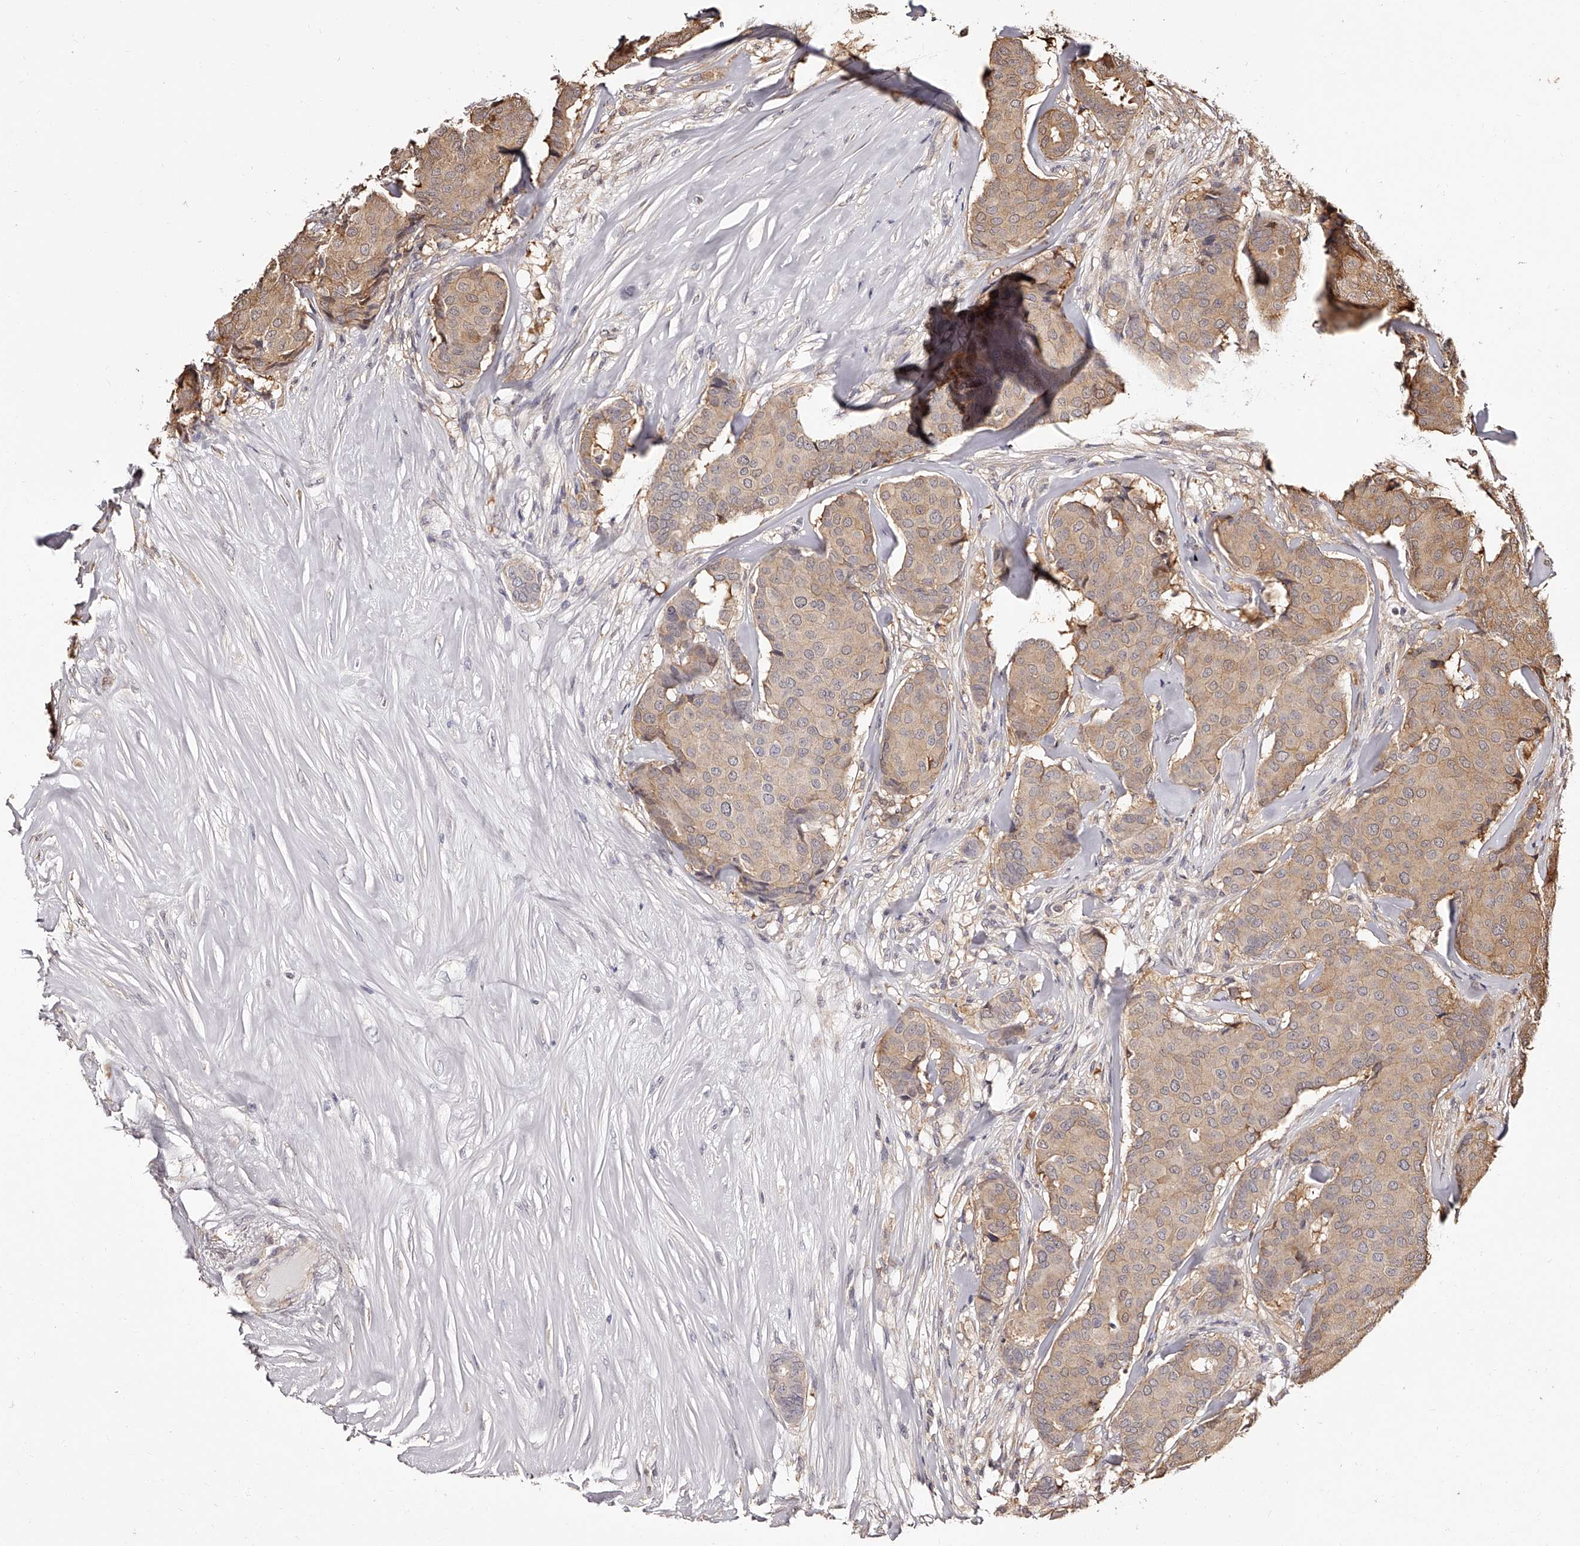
{"staining": {"intensity": "moderate", "quantity": ">75%", "location": "cytoplasmic/membranous"}, "tissue": "breast cancer", "cell_type": "Tumor cells", "image_type": "cancer", "snomed": [{"axis": "morphology", "description": "Duct carcinoma"}, {"axis": "topography", "description": "Breast"}], "caption": "Breast cancer (intraductal carcinoma) stained with a brown dye reveals moderate cytoplasmic/membranous positive staining in about >75% of tumor cells.", "gene": "ZNF582", "patient": {"sex": "female", "age": 75}}